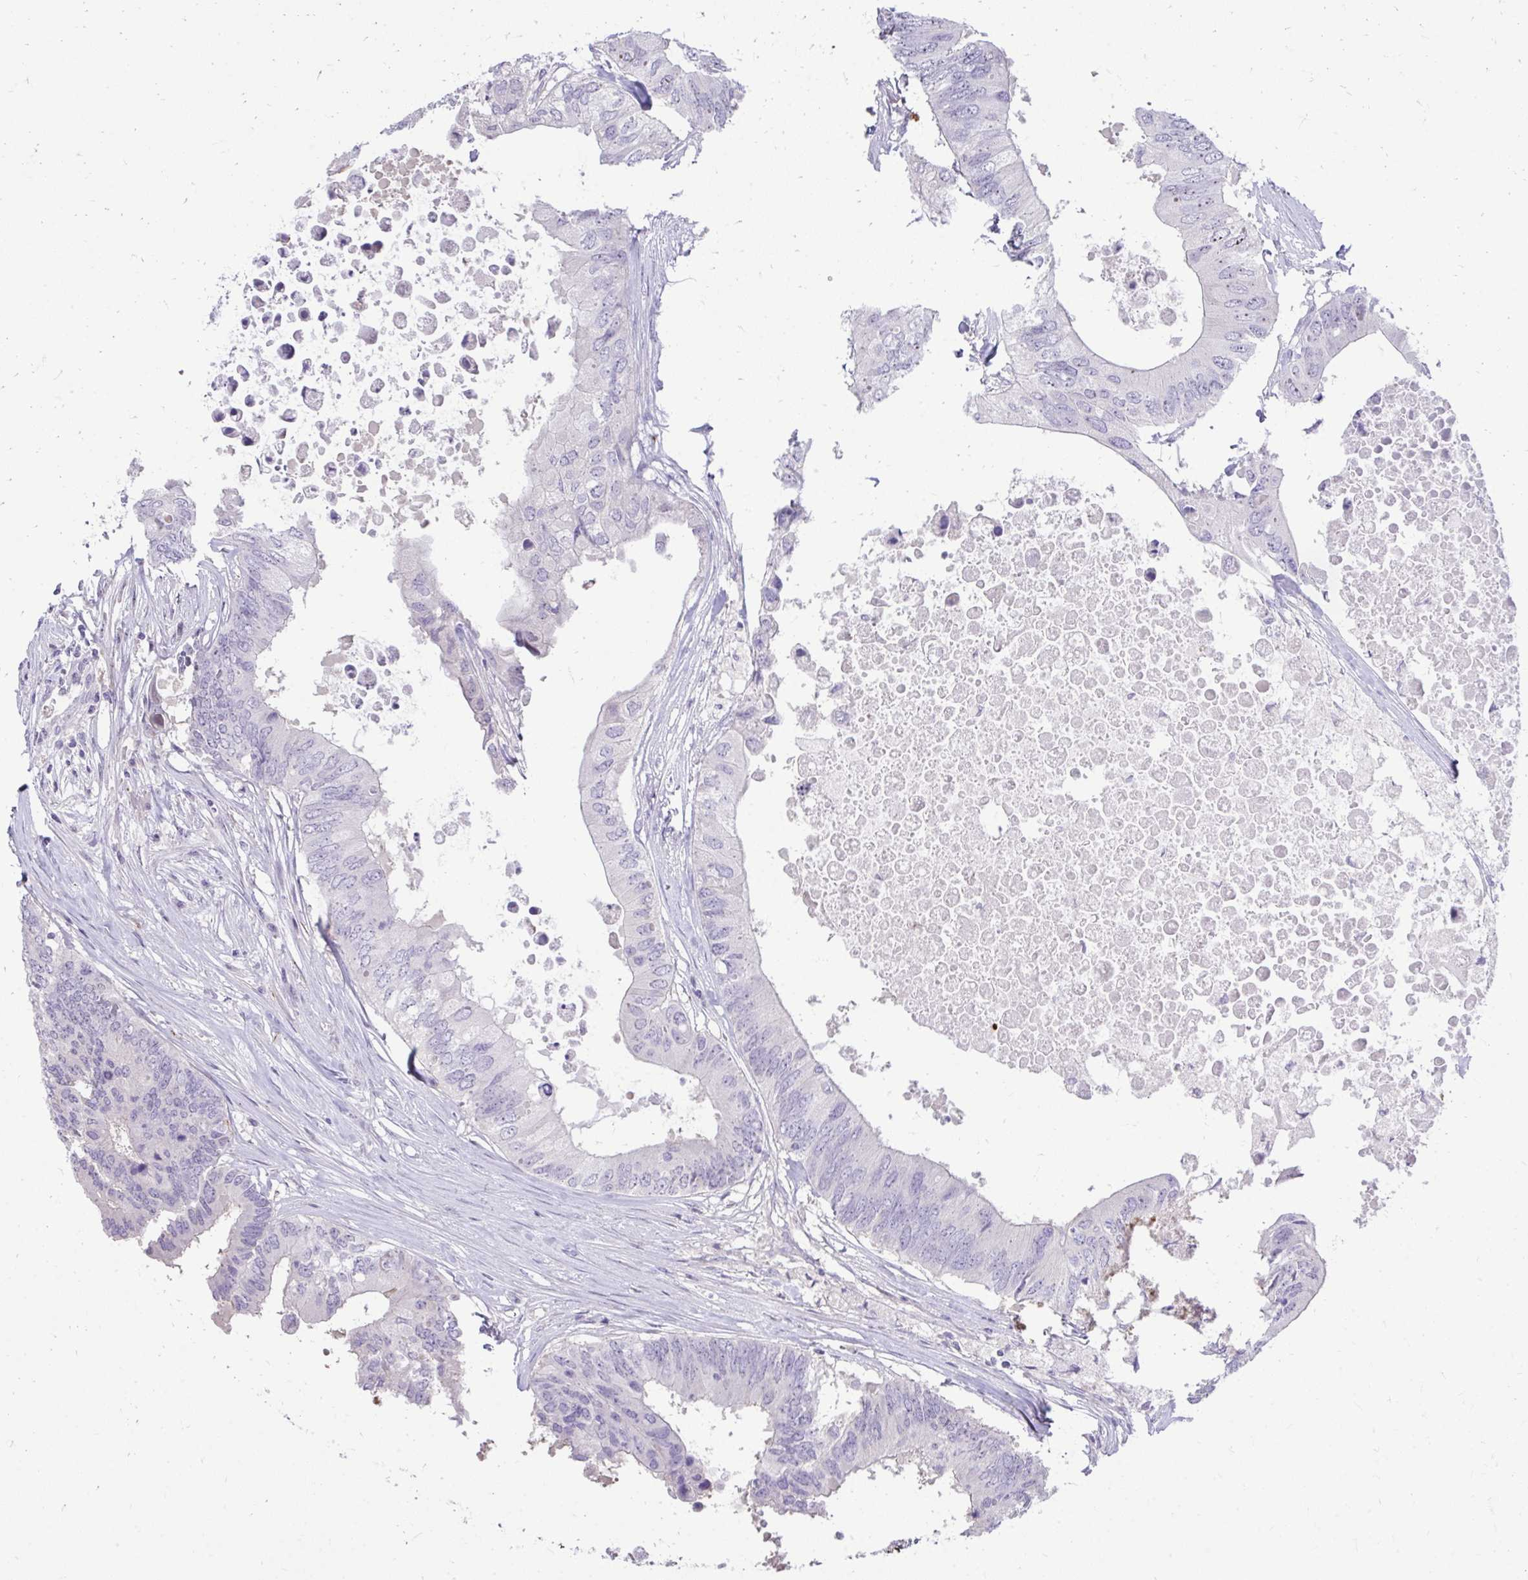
{"staining": {"intensity": "negative", "quantity": "none", "location": "none"}, "tissue": "colorectal cancer", "cell_type": "Tumor cells", "image_type": "cancer", "snomed": [{"axis": "morphology", "description": "Adenocarcinoma, NOS"}, {"axis": "topography", "description": "Colon"}], "caption": "Tumor cells are negative for brown protein staining in colorectal adenocarcinoma.", "gene": "DLX4", "patient": {"sex": "male", "age": 71}}